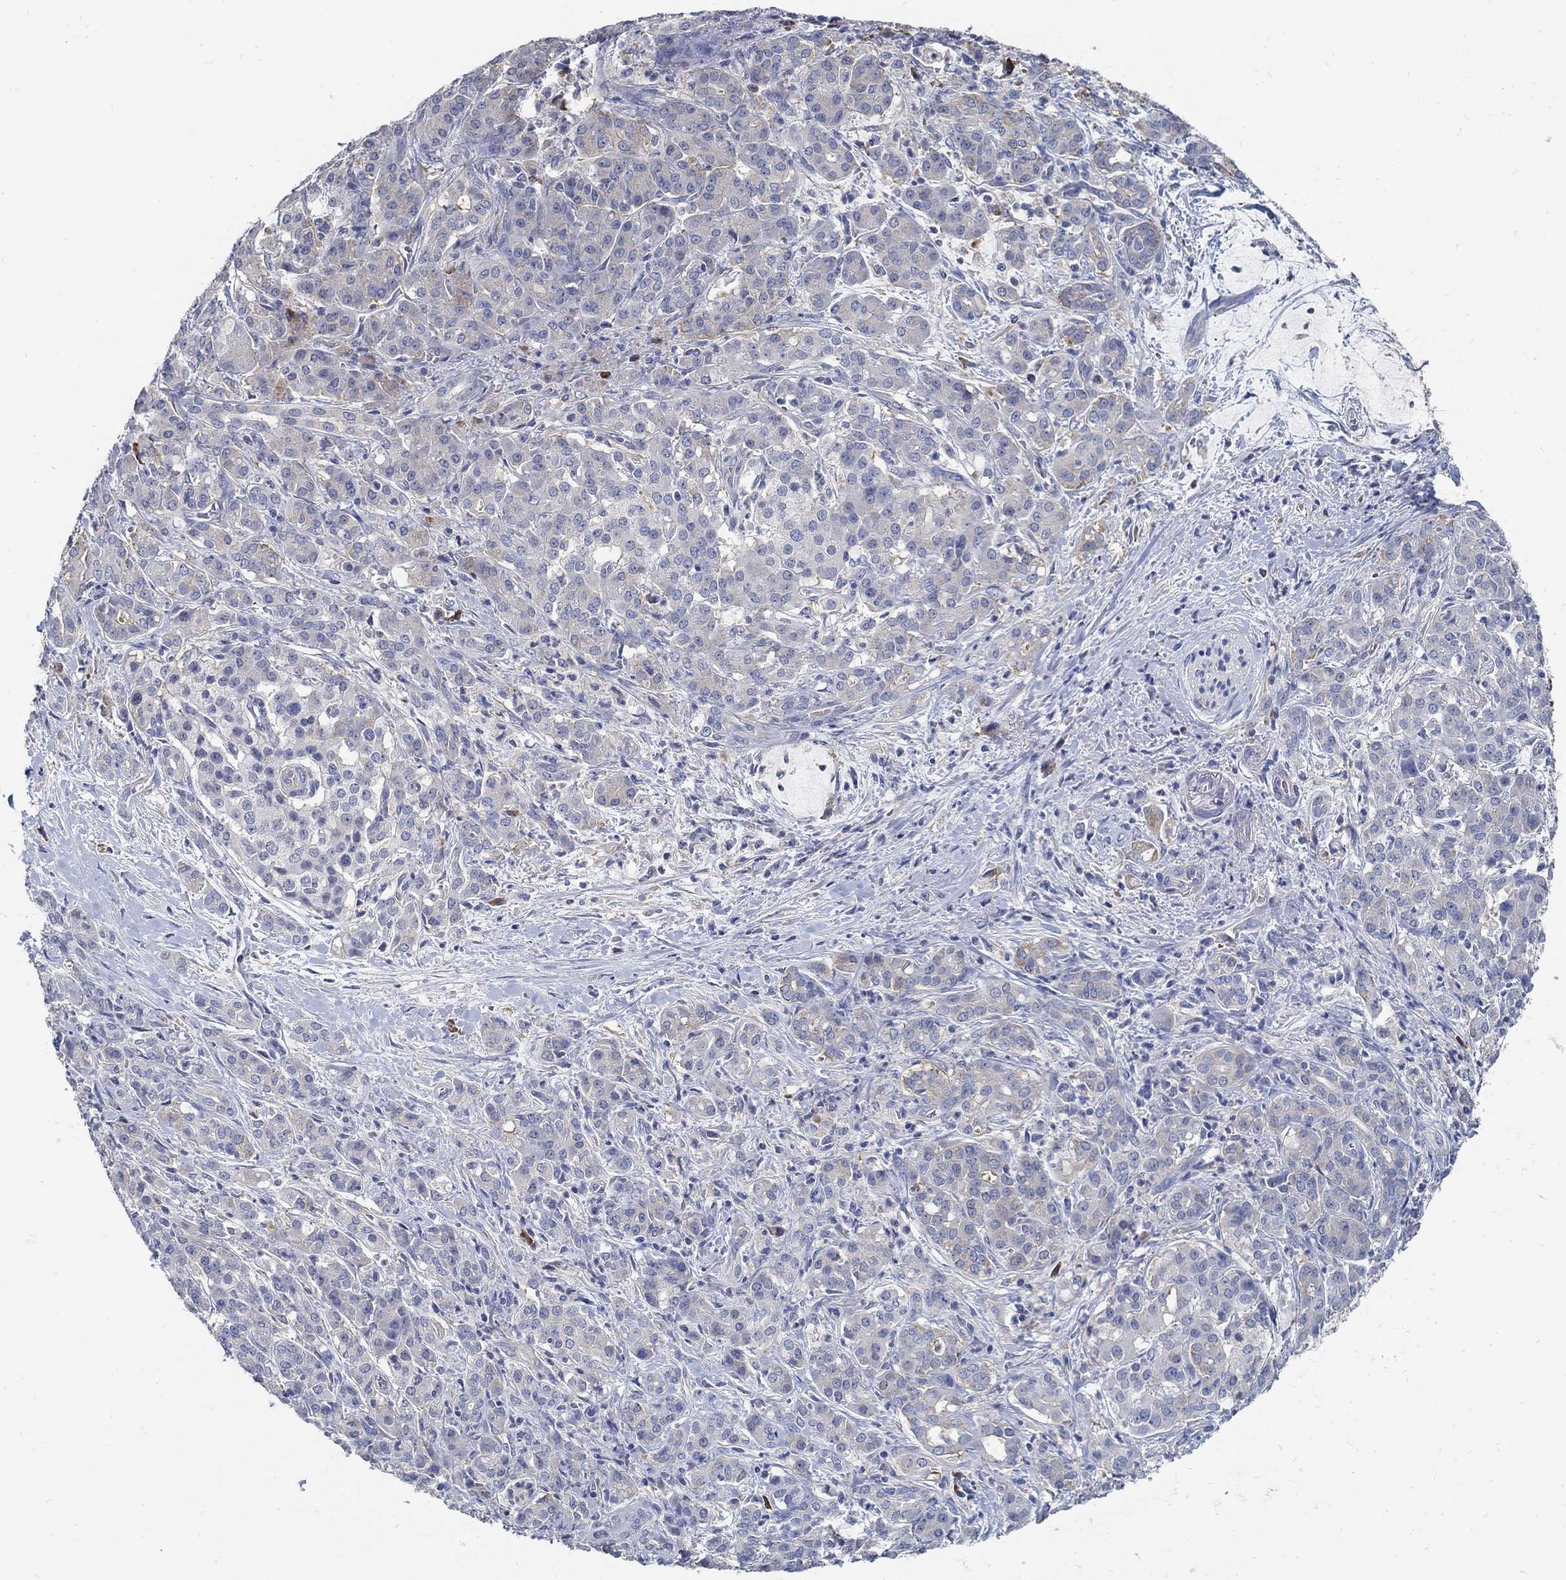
{"staining": {"intensity": "moderate", "quantity": "<25%", "location": "cytoplasmic/membranous"}, "tissue": "pancreatic cancer", "cell_type": "Tumor cells", "image_type": "cancer", "snomed": [{"axis": "morphology", "description": "Normal tissue, NOS"}, {"axis": "morphology", "description": "Inflammation, NOS"}, {"axis": "morphology", "description": "Adenocarcinoma, NOS"}, {"axis": "topography", "description": "Pancreas"}], "caption": "Immunohistochemistry (IHC) image of pancreatic cancer (adenocarcinoma) stained for a protein (brown), which reveals low levels of moderate cytoplasmic/membranous staining in about <25% of tumor cells.", "gene": "PCDH11X", "patient": {"sex": "male", "age": 57}}